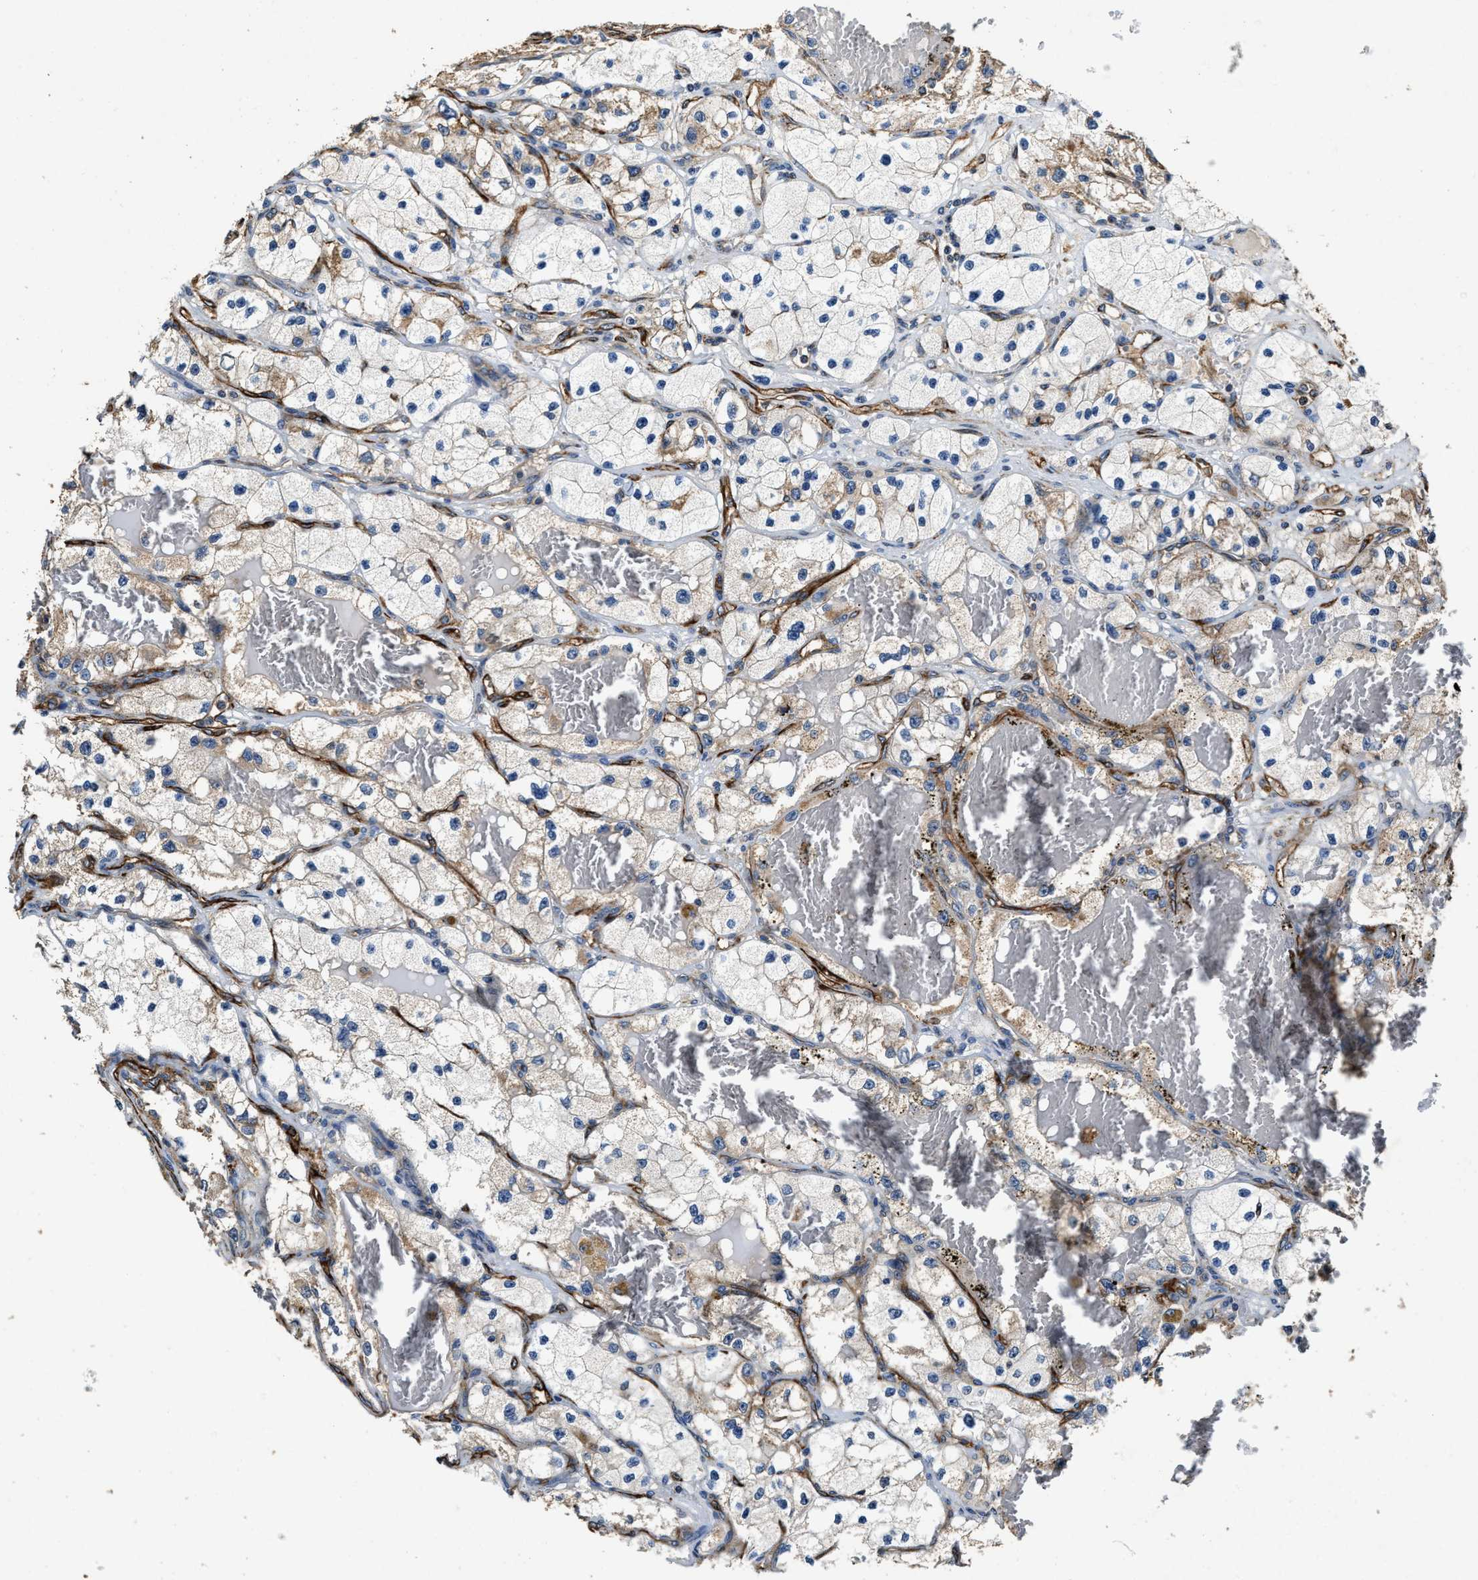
{"staining": {"intensity": "moderate", "quantity": "25%-75%", "location": "cytoplasmic/membranous"}, "tissue": "renal cancer", "cell_type": "Tumor cells", "image_type": "cancer", "snomed": [{"axis": "morphology", "description": "Adenocarcinoma, NOS"}, {"axis": "topography", "description": "Kidney"}], "caption": "There is medium levels of moderate cytoplasmic/membranous staining in tumor cells of renal cancer (adenocarcinoma), as demonstrated by immunohistochemical staining (brown color).", "gene": "GFRA3", "patient": {"sex": "female", "age": 57}}